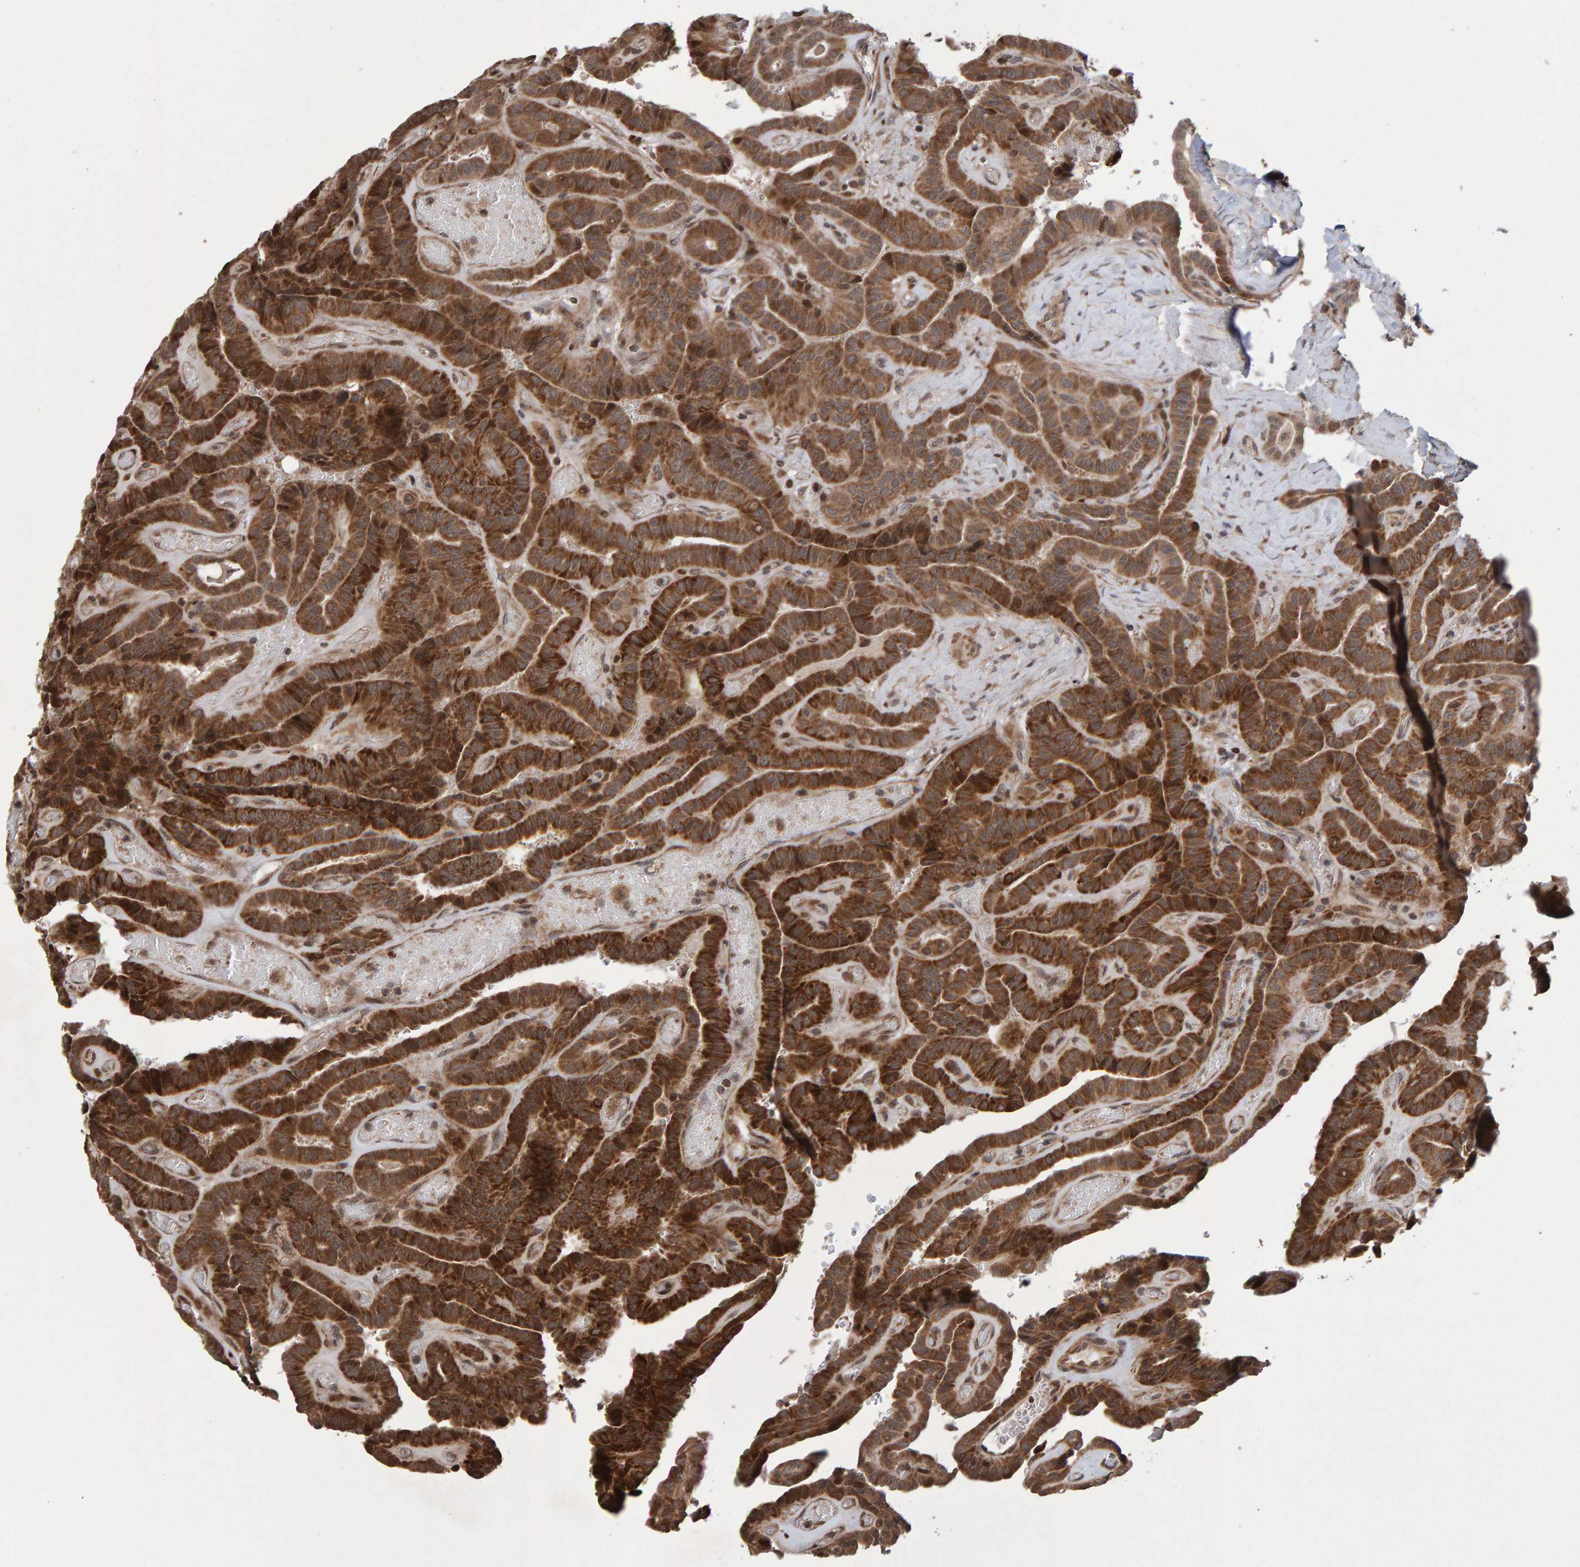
{"staining": {"intensity": "strong", "quantity": ">75%", "location": "cytoplasmic/membranous"}, "tissue": "thyroid cancer", "cell_type": "Tumor cells", "image_type": "cancer", "snomed": [{"axis": "morphology", "description": "Papillary adenocarcinoma, NOS"}, {"axis": "topography", "description": "Thyroid gland"}], "caption": "Protein staining demonstrates strong cytoplasmic/membranous positivity in about >75% of tumor cells in papillary adenocarcinoma (thyroid). (IHC, brightfield microscopy, high magnification).", "gene": "PECR", "patient": {"sex": "male", "age": 77}}